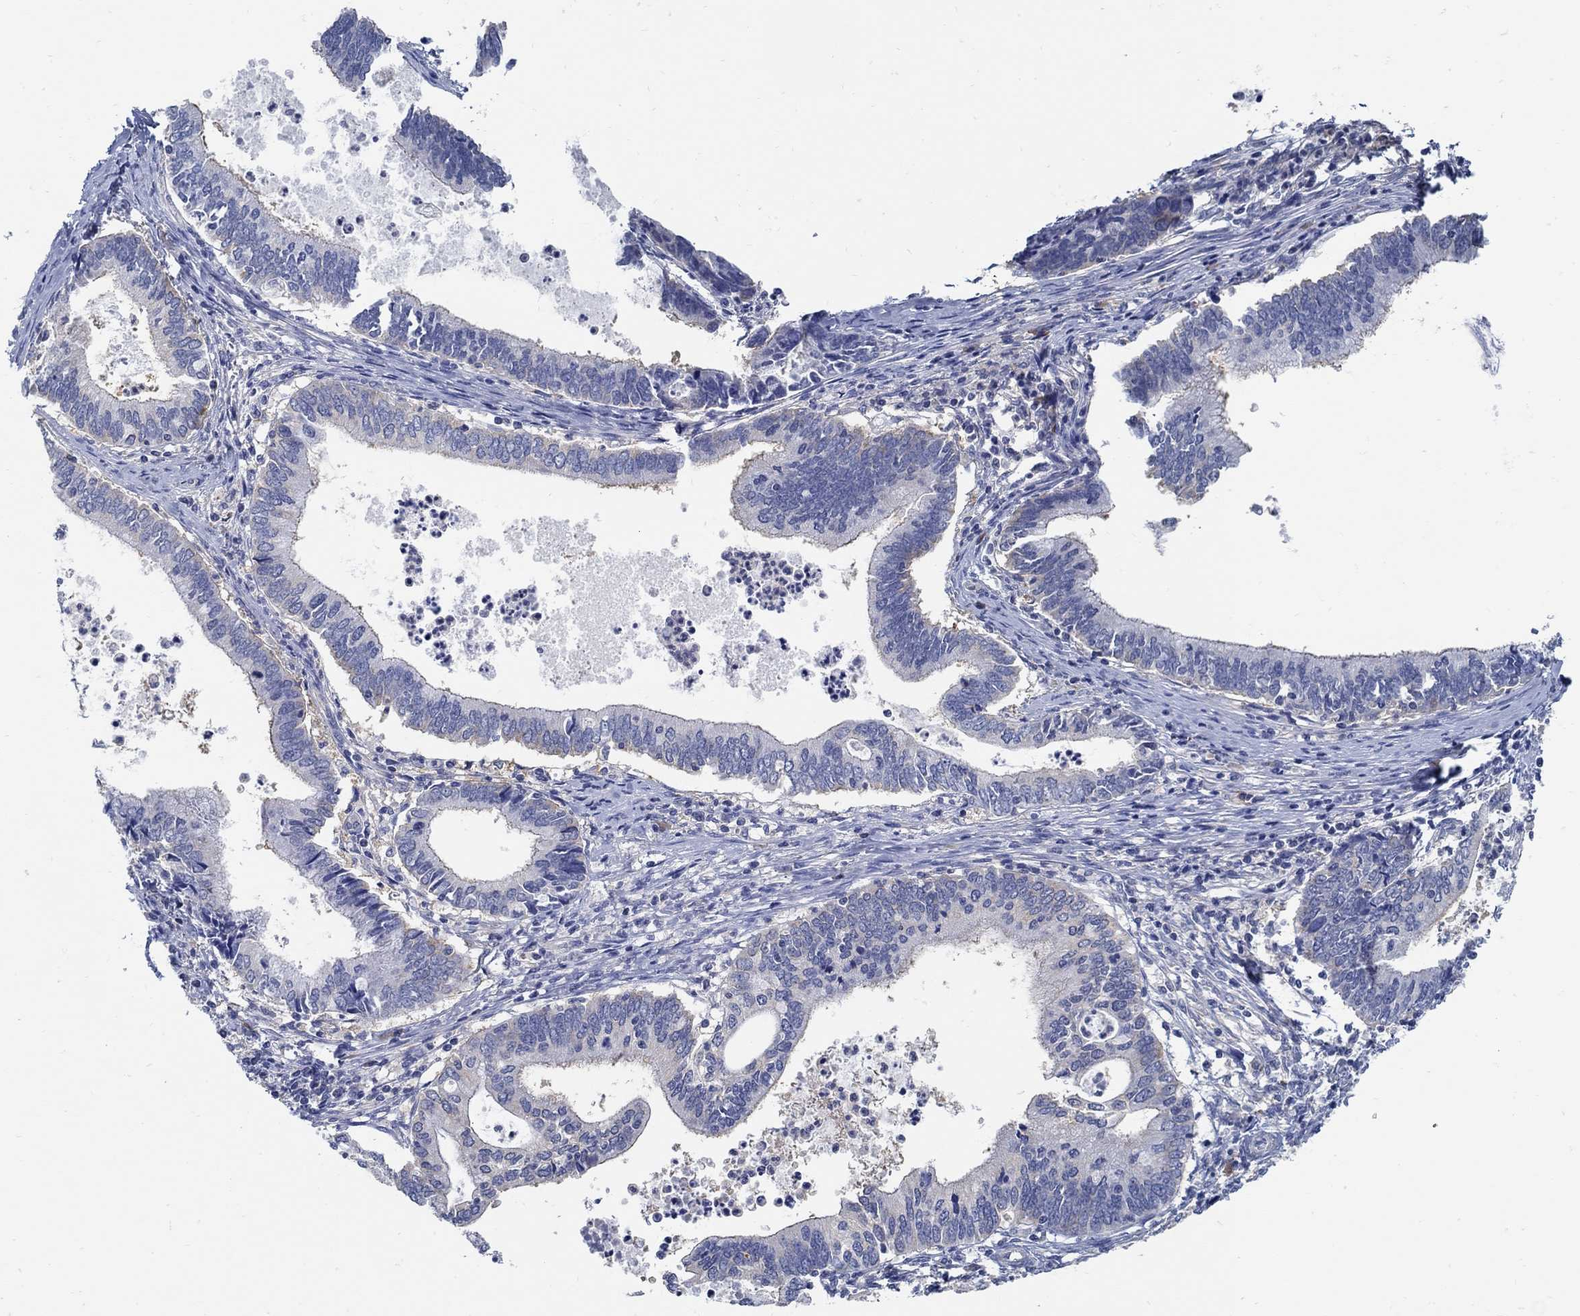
{"staining": {"intensity": "weak", "quantity": "<25%", "location": "cytoplasmic/membranous"}, "tissue": "cervical cancer", "cell_type": "Tumor cells", "image_type": "cancer", "snomed": [{"axis": "morphology", "description": "Adenocarcinoma, NOS"}, {"axis": "topography", "description": "Cervix"}], "caption": "The immunohistochemistry (IHC) image has no significant expression in tumor cells of adenocarcinoma (cervical) tissue.", "gene": "PCDH11X", "patient": {"sex": "female", "age": 42}}